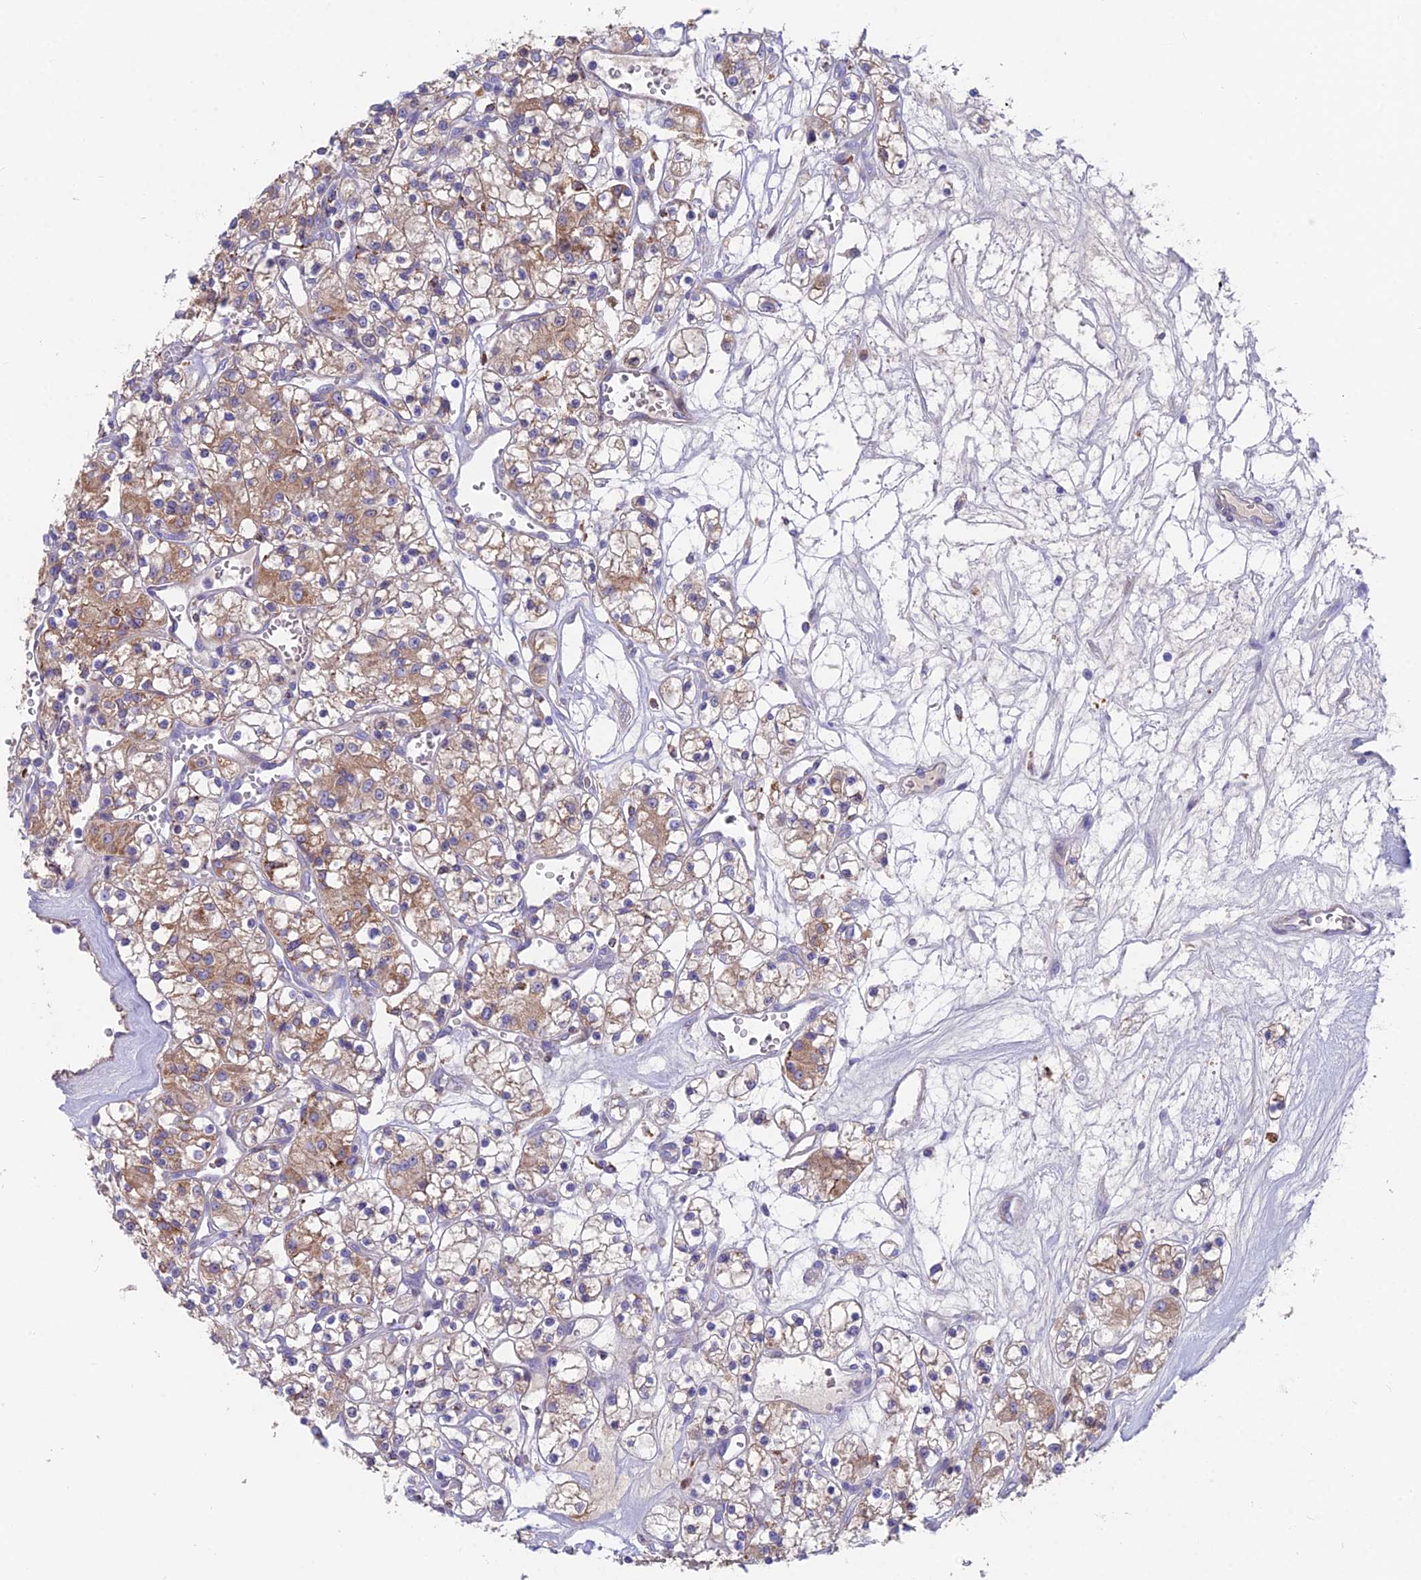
{"staining": {"intensity": "moderate", "quantity": ">75%", "location": "cytoplasmic/membranous"}, "tissue": "renal cancer", "cell_type": "Tumor cells", "image_type": "cancer", "snomed": [{"axis": "morphology", "description": "Adenocarcinoma, NOS"}, {"axis": "topography", "description": "Kidney"}], "caption": "Immunohistochemical staining of human renal adenocarcinoma demonstrates medium levels of moderate cytoplasmic/membranous expression in about >75% of tumor cells. (DAB IHC, brown staining for protein, blue staining for nuclei).", "gene": "TIGD6", "patient": {"sex": "female", "age": 59}}